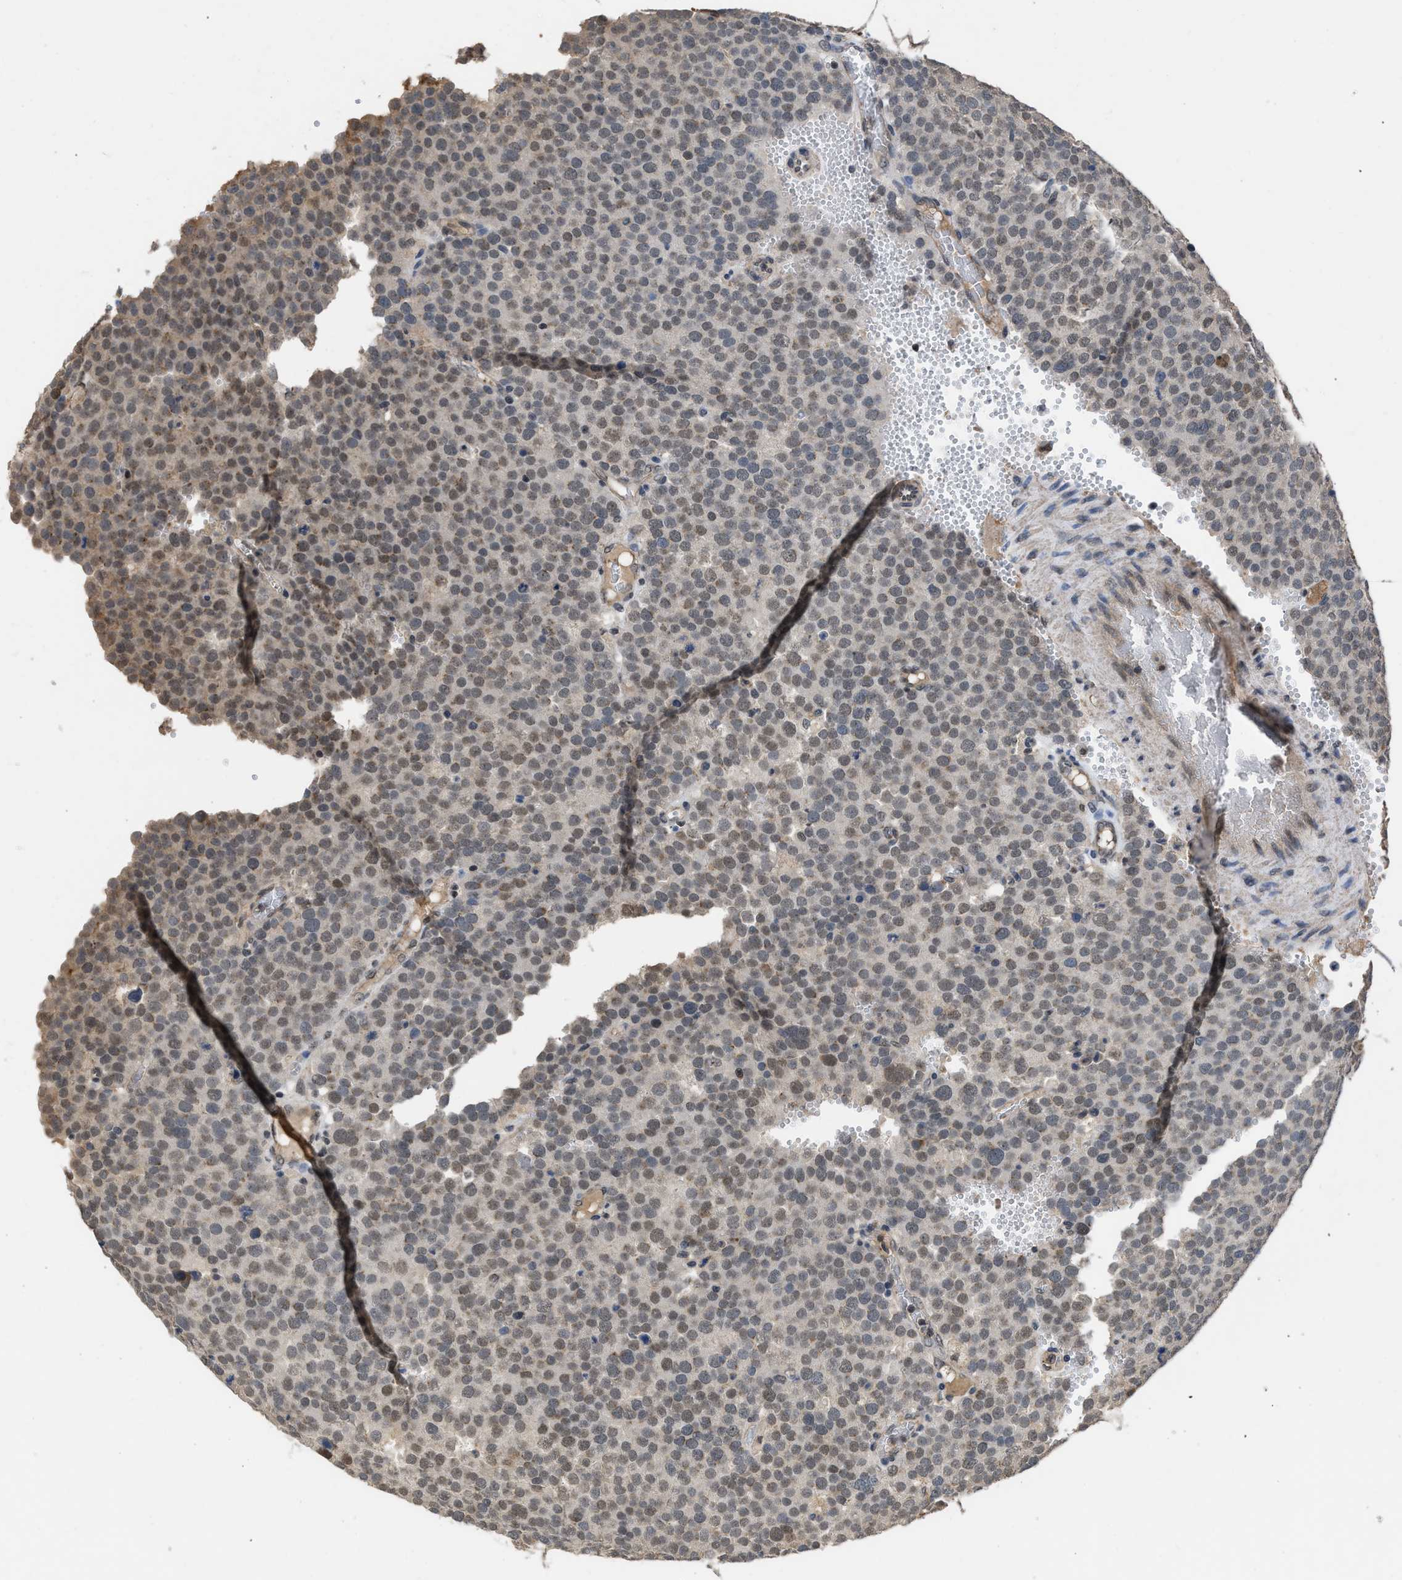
{"staining": {"intensity": "moderate", "quantity": "25%-75%", "location": "nuclear"}, "tissue": "testis cancer", "cell_type": "Tumor cells", "image_type": "cancer", "snomed": [{"axis": "morphology", "description": "Normal tissue, NOS"}, {"axis": "morphology", "description": "Seminoma, NOS"}, {"axis": "topography", "description": "Testis"}], "caption": "Human testis cancer stained with a brown dye displays moderate nuclear positive staining in about 25%-75% of tumor cells.", "gene": "TERF2IP", "patient": {"sex": "male", "age": 71}}